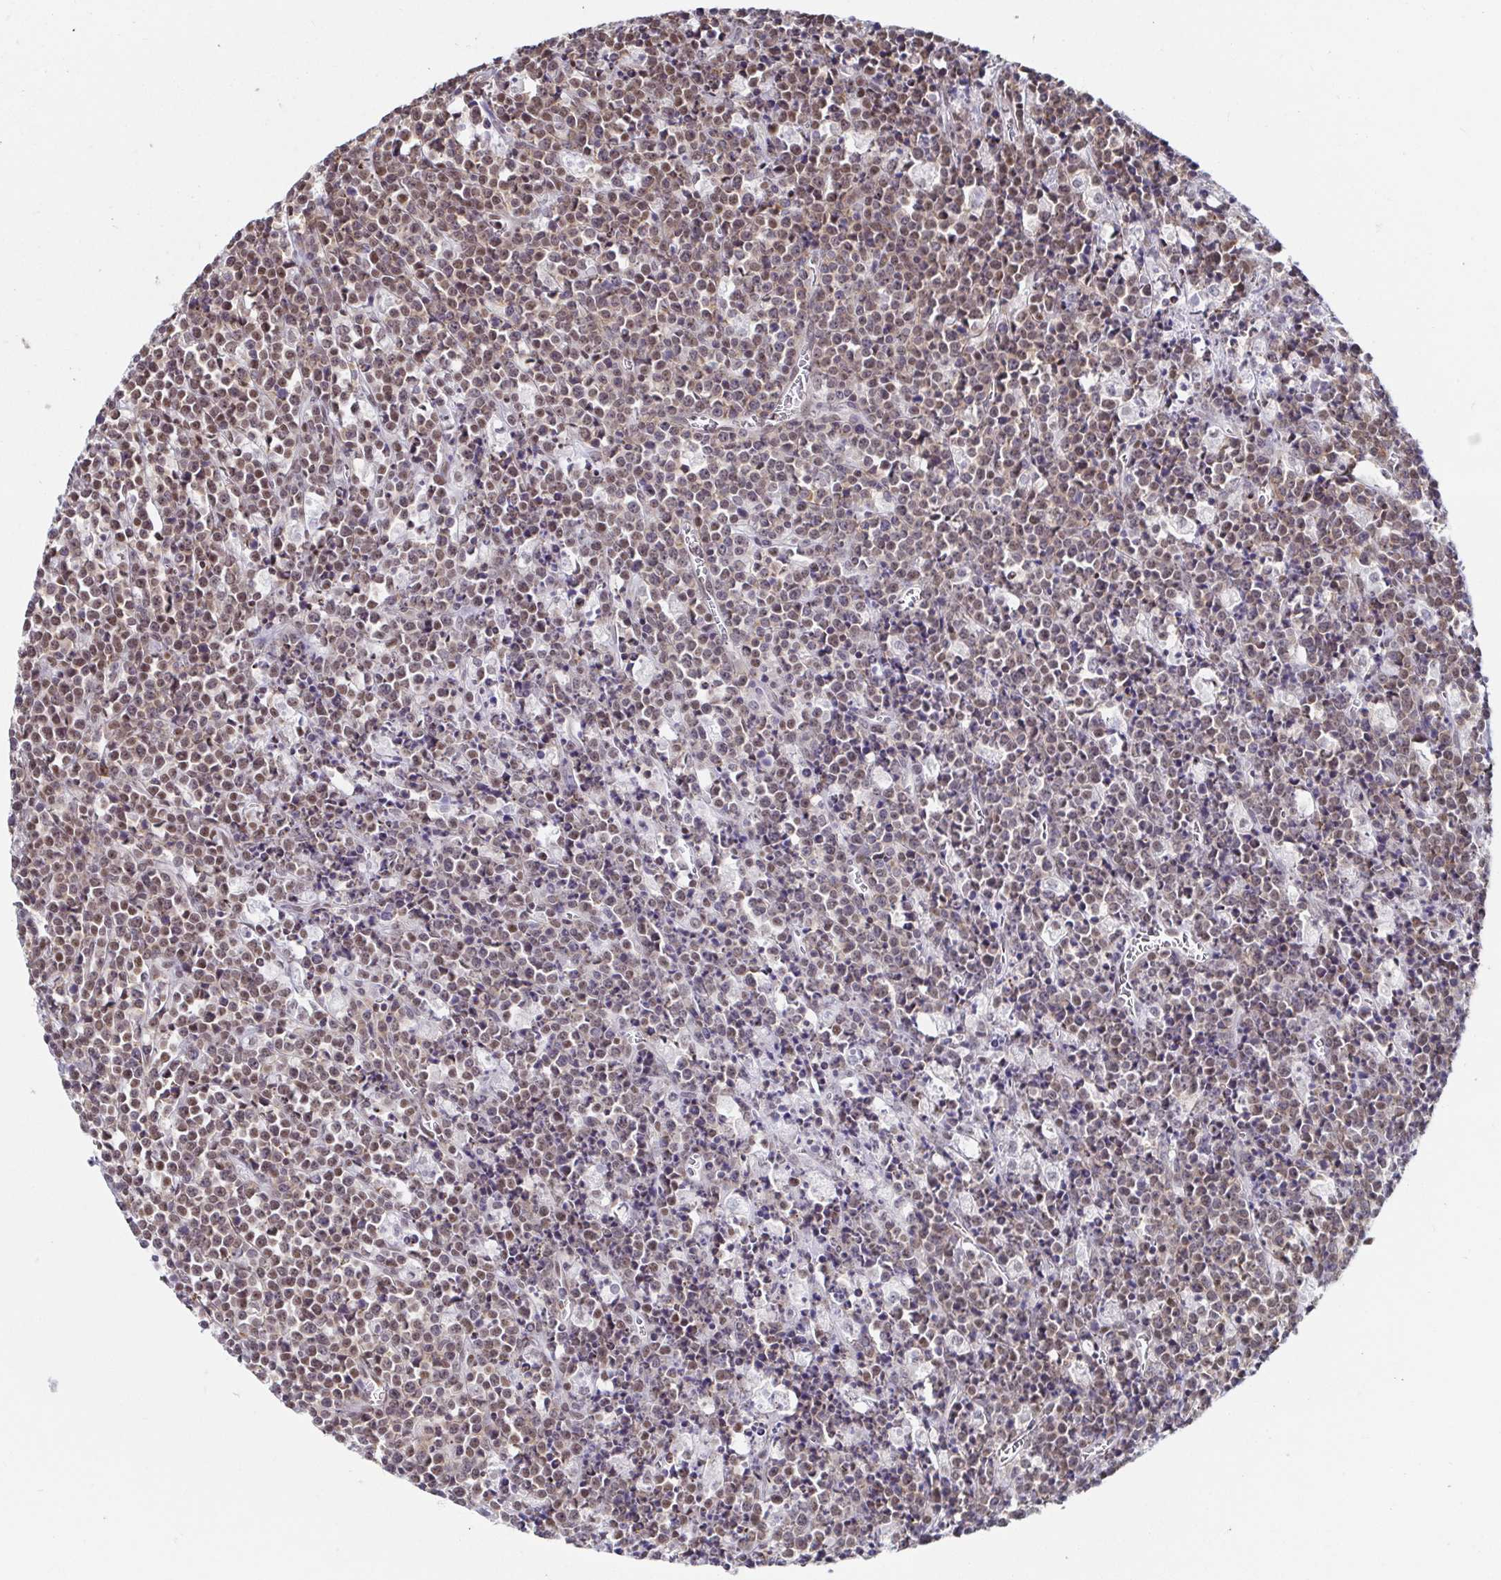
{"staining": {"intensity": "weak", "quantity": "25%-75%", "location": "nuclear"}, "tissue": "lymphoma", "cell_type": "Tumor cells", "image_type": "cancer", "snomed": [{"axis": "morphology", "description": "Malignant lymphoma, non-Hodgkin's type, High grade"}, {"axis": "topography", "description": "Ovary"}], "caption": "This is a photomicrograph of immunohistochemistry (IHC) staining of lymphoma, which shows weak positivity in the nuclear of tumor cells.", "gene": "EWSR1", "patient": {"sex": "female", "age": 56}}